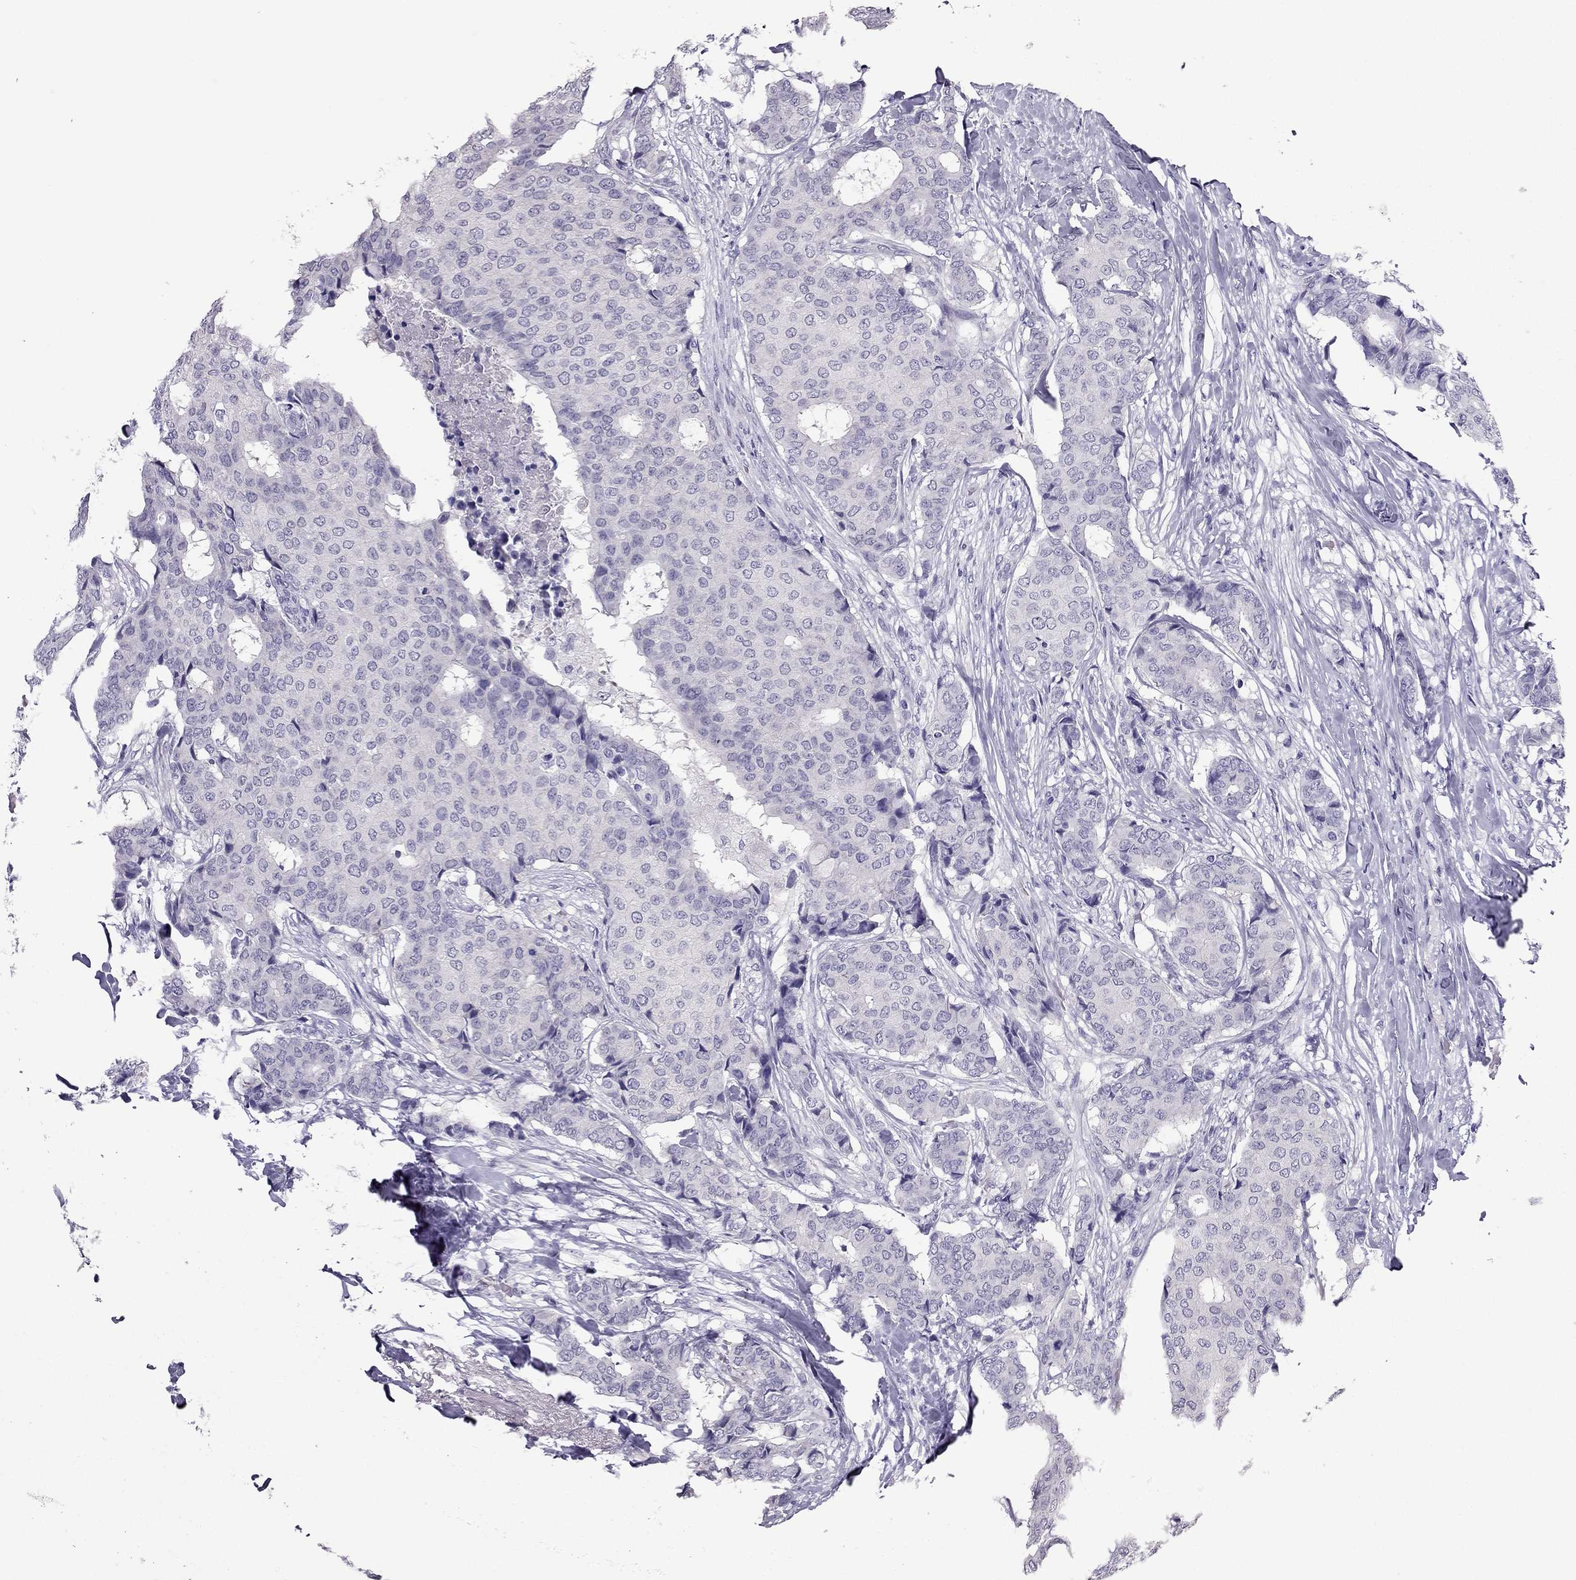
{"staining": {"intensity": "negative", "quantity": "none", "location": "none"}, "tissue": "breast cancer", "cell_type": "Tumor cells", "image_type": "cancer", "snomed": [{"axis": "morphology", "description": "Duct carcinoma"}, {"axis": "topography", "description": "Breast"}], "caption": "Immunohistochemical staining of infiltrating ductal carcinoma (breast) shows no significant staining in tumor cells. (DAB immunohistochemistry with hematoxylin counter stain).", "gene": "PDE6A", "patient": {"sex": "female", "age": 75}}